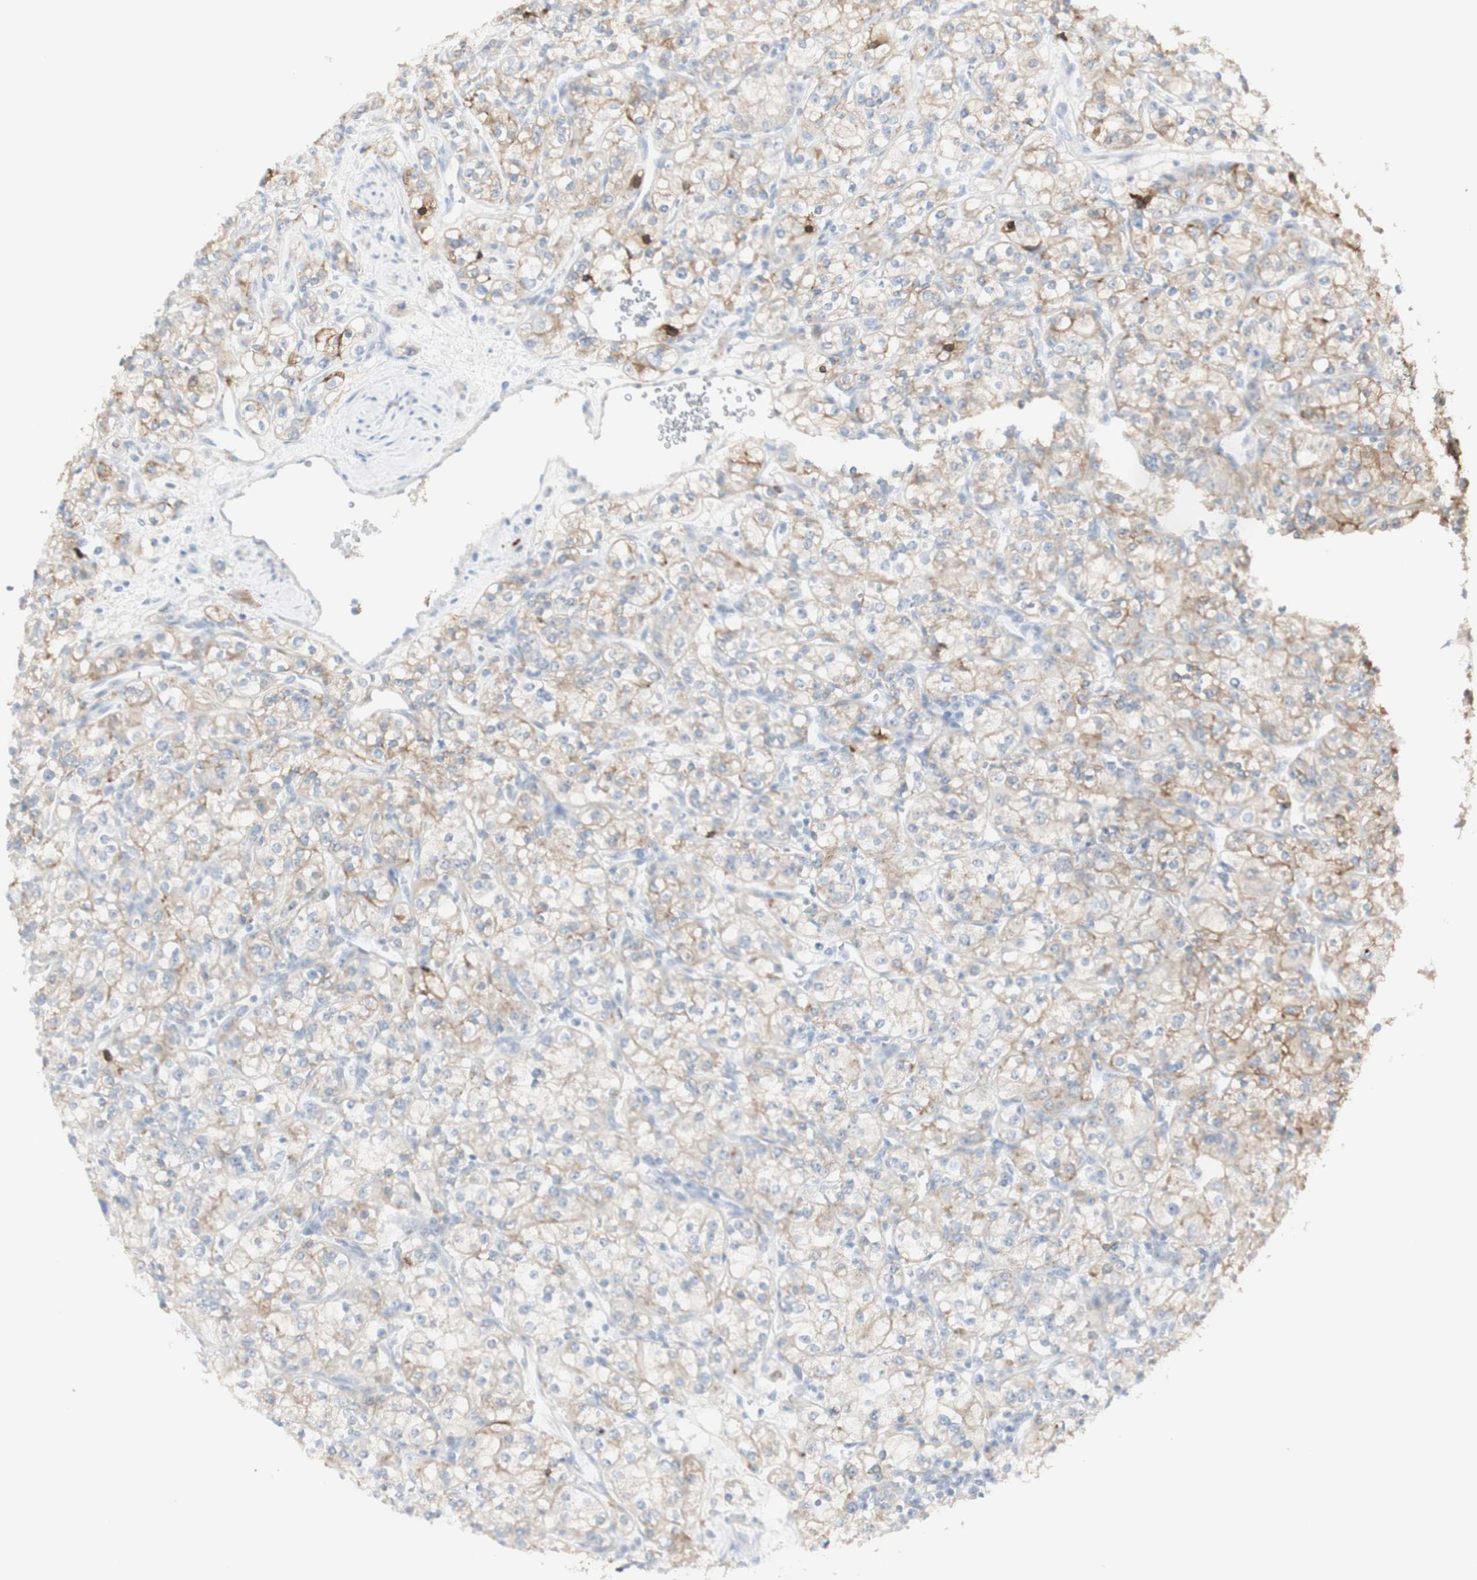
{"staining": {"intensity": "moderate", "quantity": "25%-75%", "location": "cytoplasmic/membranous"}, "tissue": "renal cancer", "cell_type": "Tumor cells", "image_type": "cancer", "snomed": [{"axis": "morphology", "description": "Adenocarcinoma, NOS"}, {"axis": "topography", "description": "Kidney"}], "caption": "Human renal adenocarcinoma stained with a brown dye shows moderate cytoplasmic/membranous positive positivity in about 25%-75% of tumor cells.", "gene": "NDST4", "patient": {"sex": "male", "age": 77}}